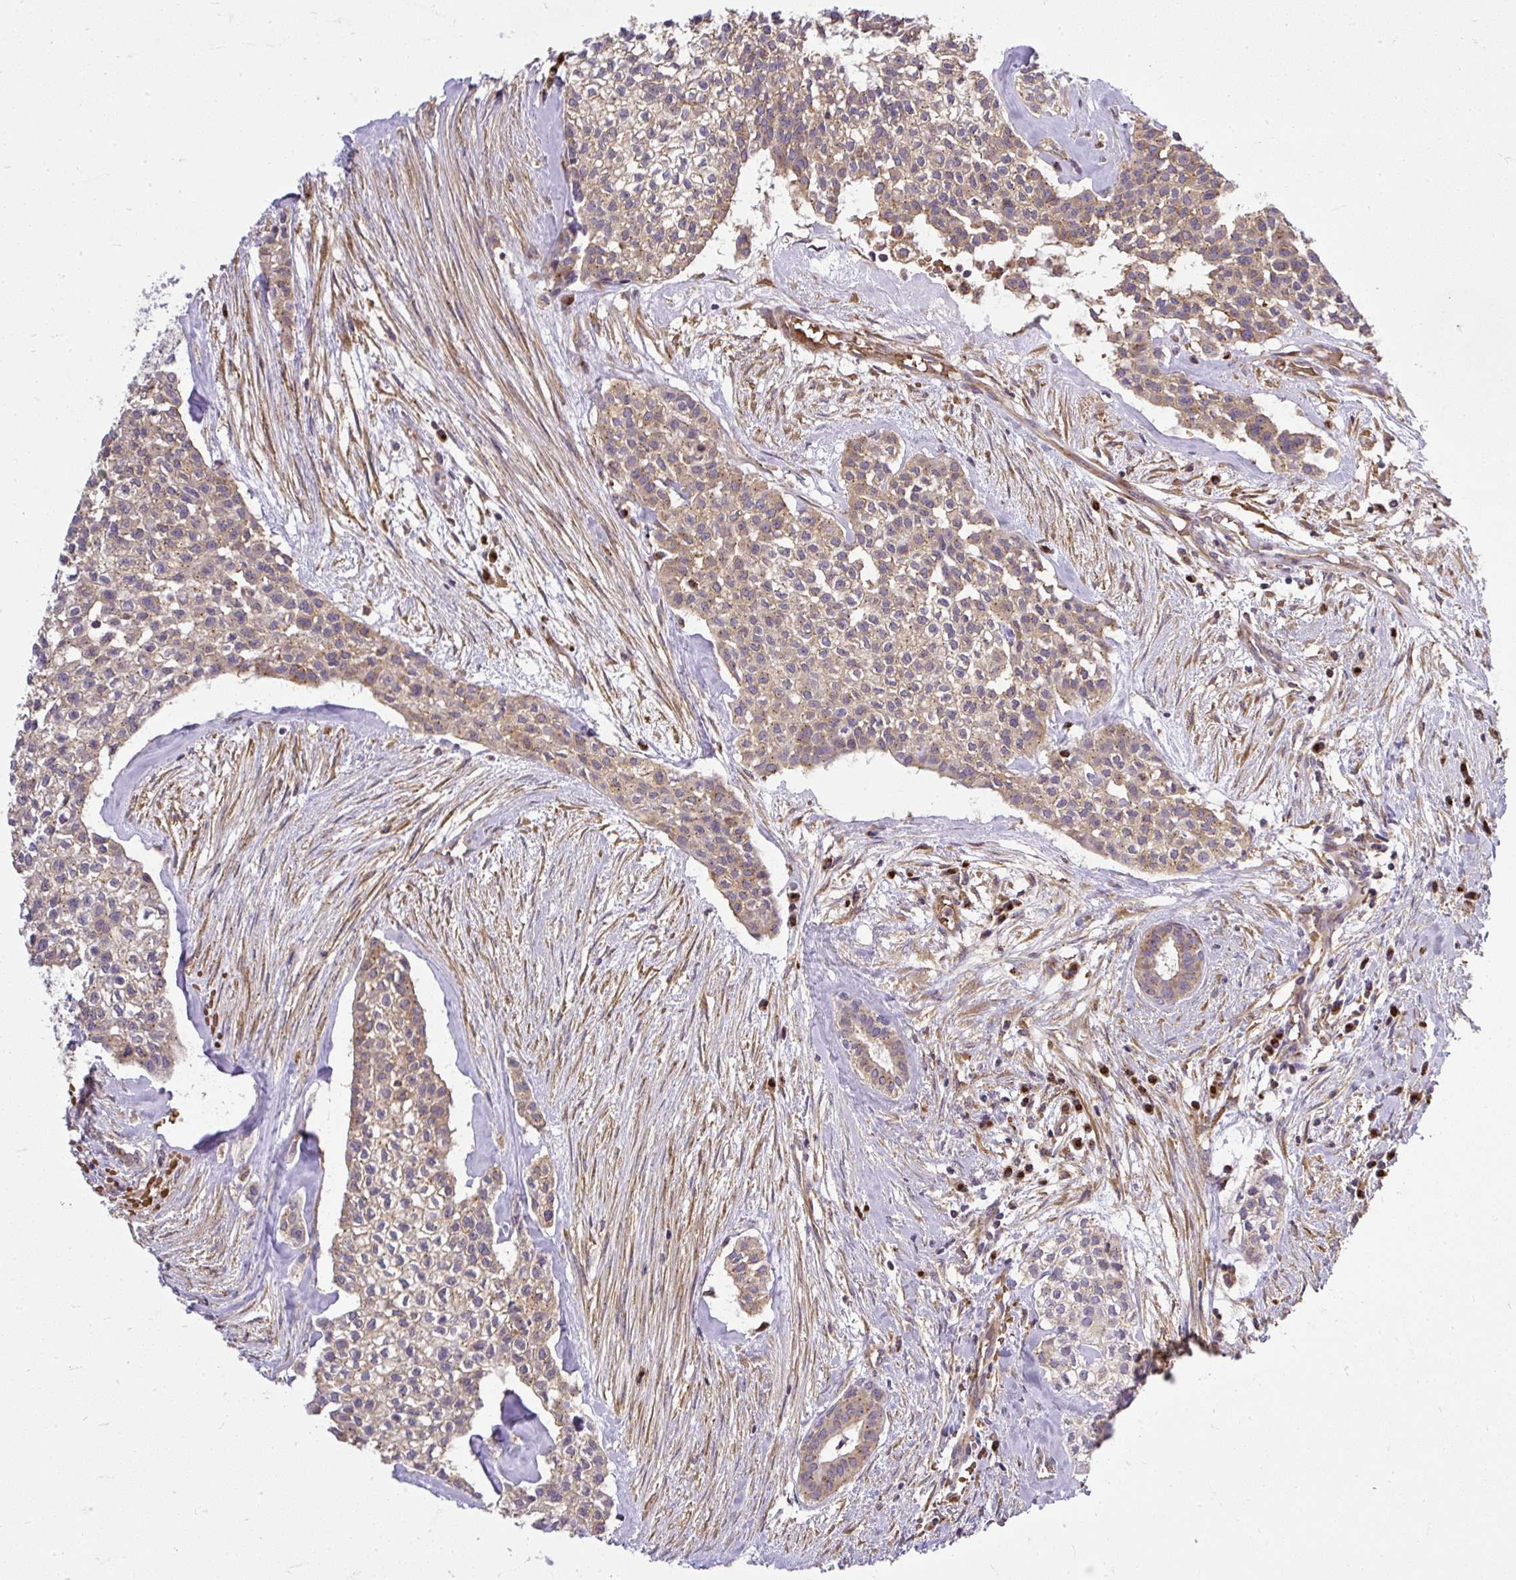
{"staining": {"intensity": "moderate", "quantity": "<25%", "location": "cytoplasmic/membranous"}, "tissue": "head and neck cancer", "cell_type": "Tumor cells", "image_type": "cancer", "snomed": [{"axis": "morphology", "description": "Adenocarcinoma, NOS"}, {"axis": "topography", "description": "Head-Neck"}], "caption": "A low amount of moderate cytoplasmic/membranous expression is identified in approximately <25% of tumor cells in adenocarcinoma (head and neck) tissue.", "gene": "SMC4", "patient": {"sex": "male", "age": 81}}